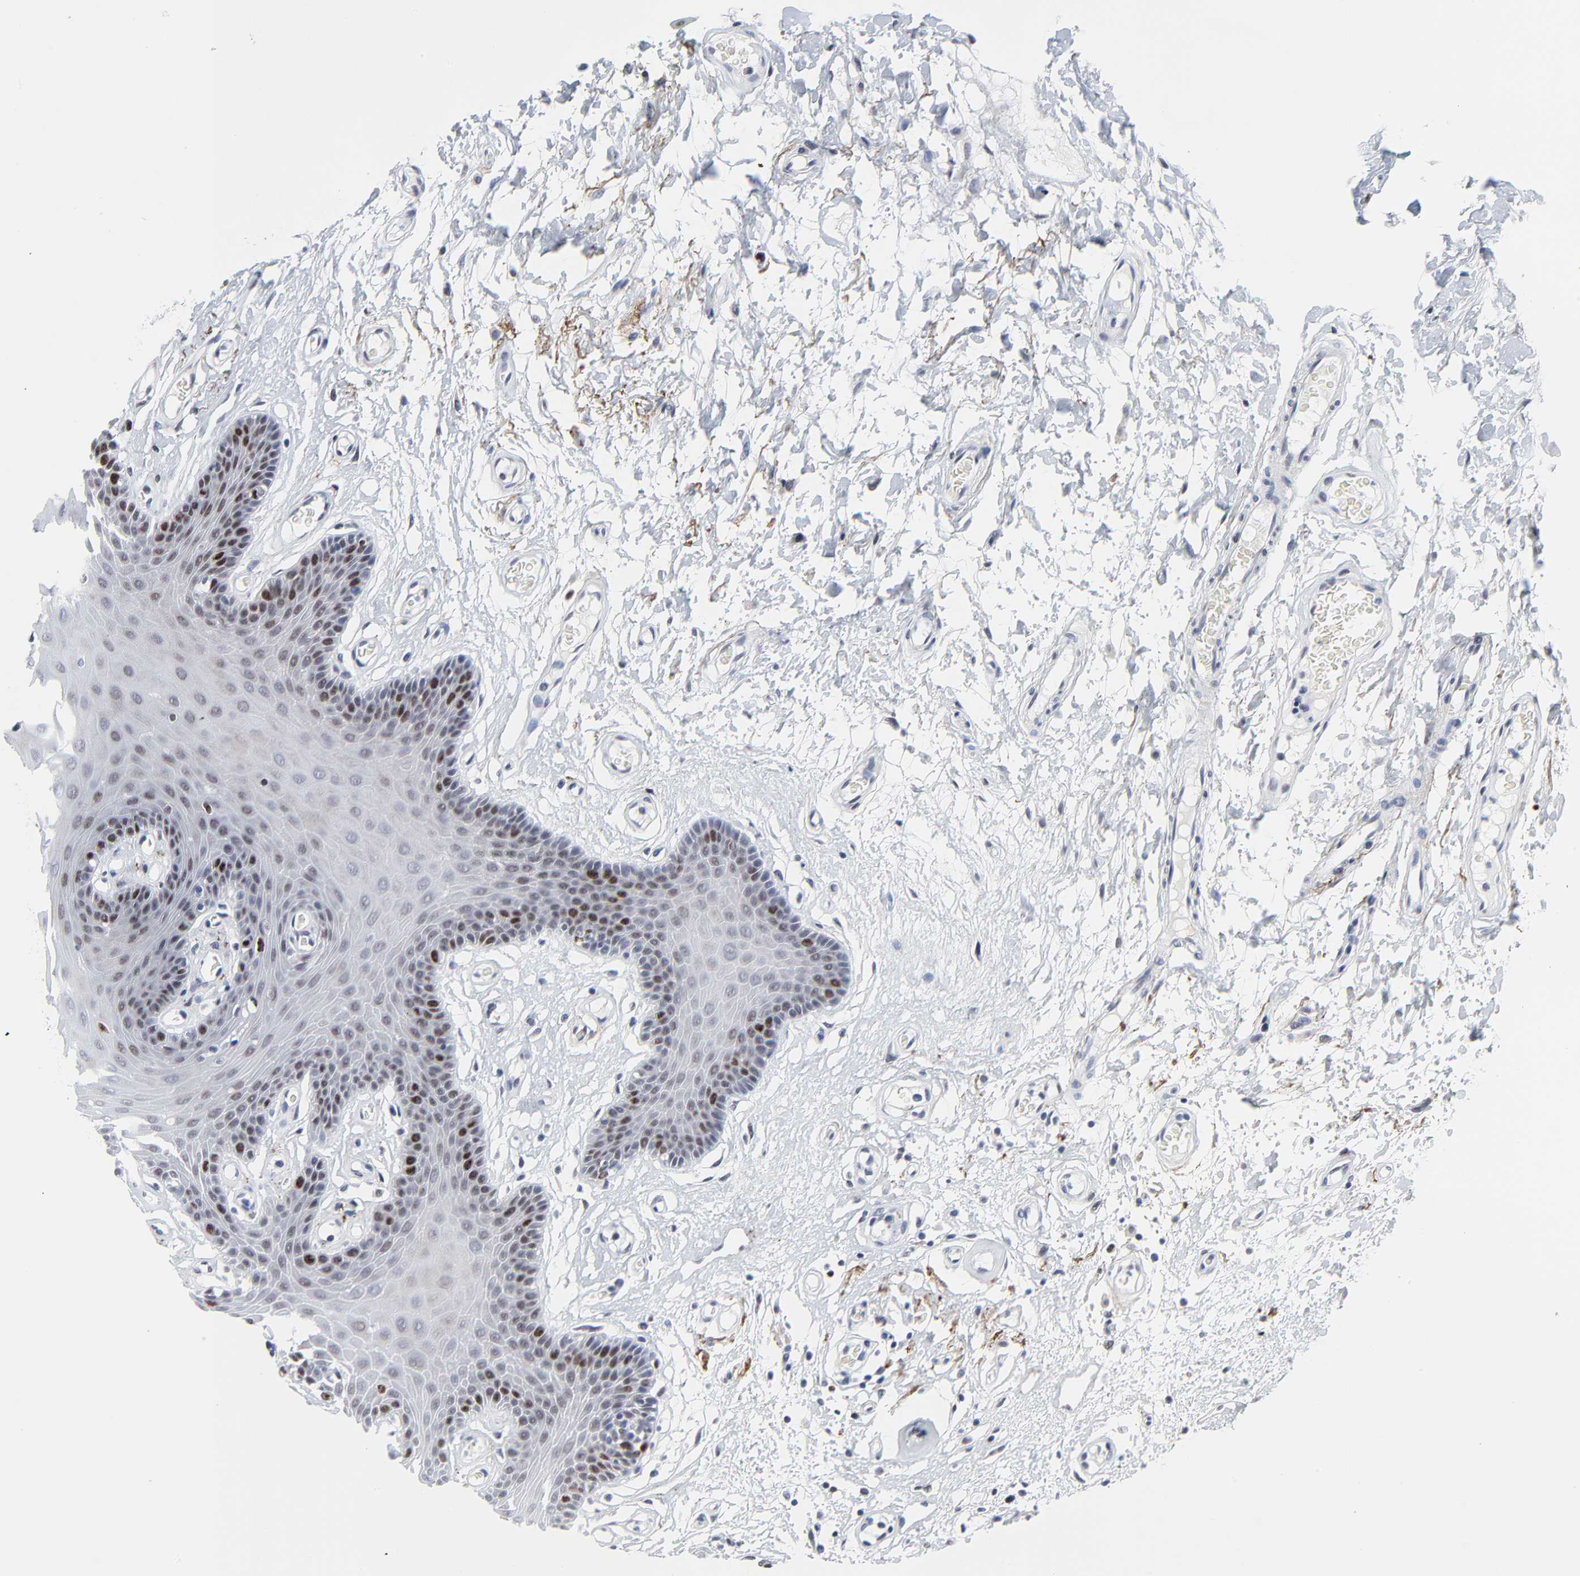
{"staining": {"intensity": "moderate", "quantity": "<25%", "location": "nuclear"}, "tissue": "oral mucosa", "cell_type": "Squamous epithelial cells", "image_type": "normal", "snomed": [{"axis": "morphology", "description": "Normal tissue, NOS"}, {"axis": "morphology", "description": "Squamous cell carcinoma, NOS"}, {"axis": "topography", "description": "Skeletal muscle"}, {"axis": "topography", "description": "Oral tissue"}, {"axis": "topography", "description": "Head-Neck"}], "caption": "Immunohistochemistry histopathology image of benign human oral mucosa stained for a protein (brown), which displays low levels of moderate nuclear positivity in approximately <25% of squamous epithelial cells.", "gene": "ZNF589", "patient": {"sex": "male", "age": 71}}